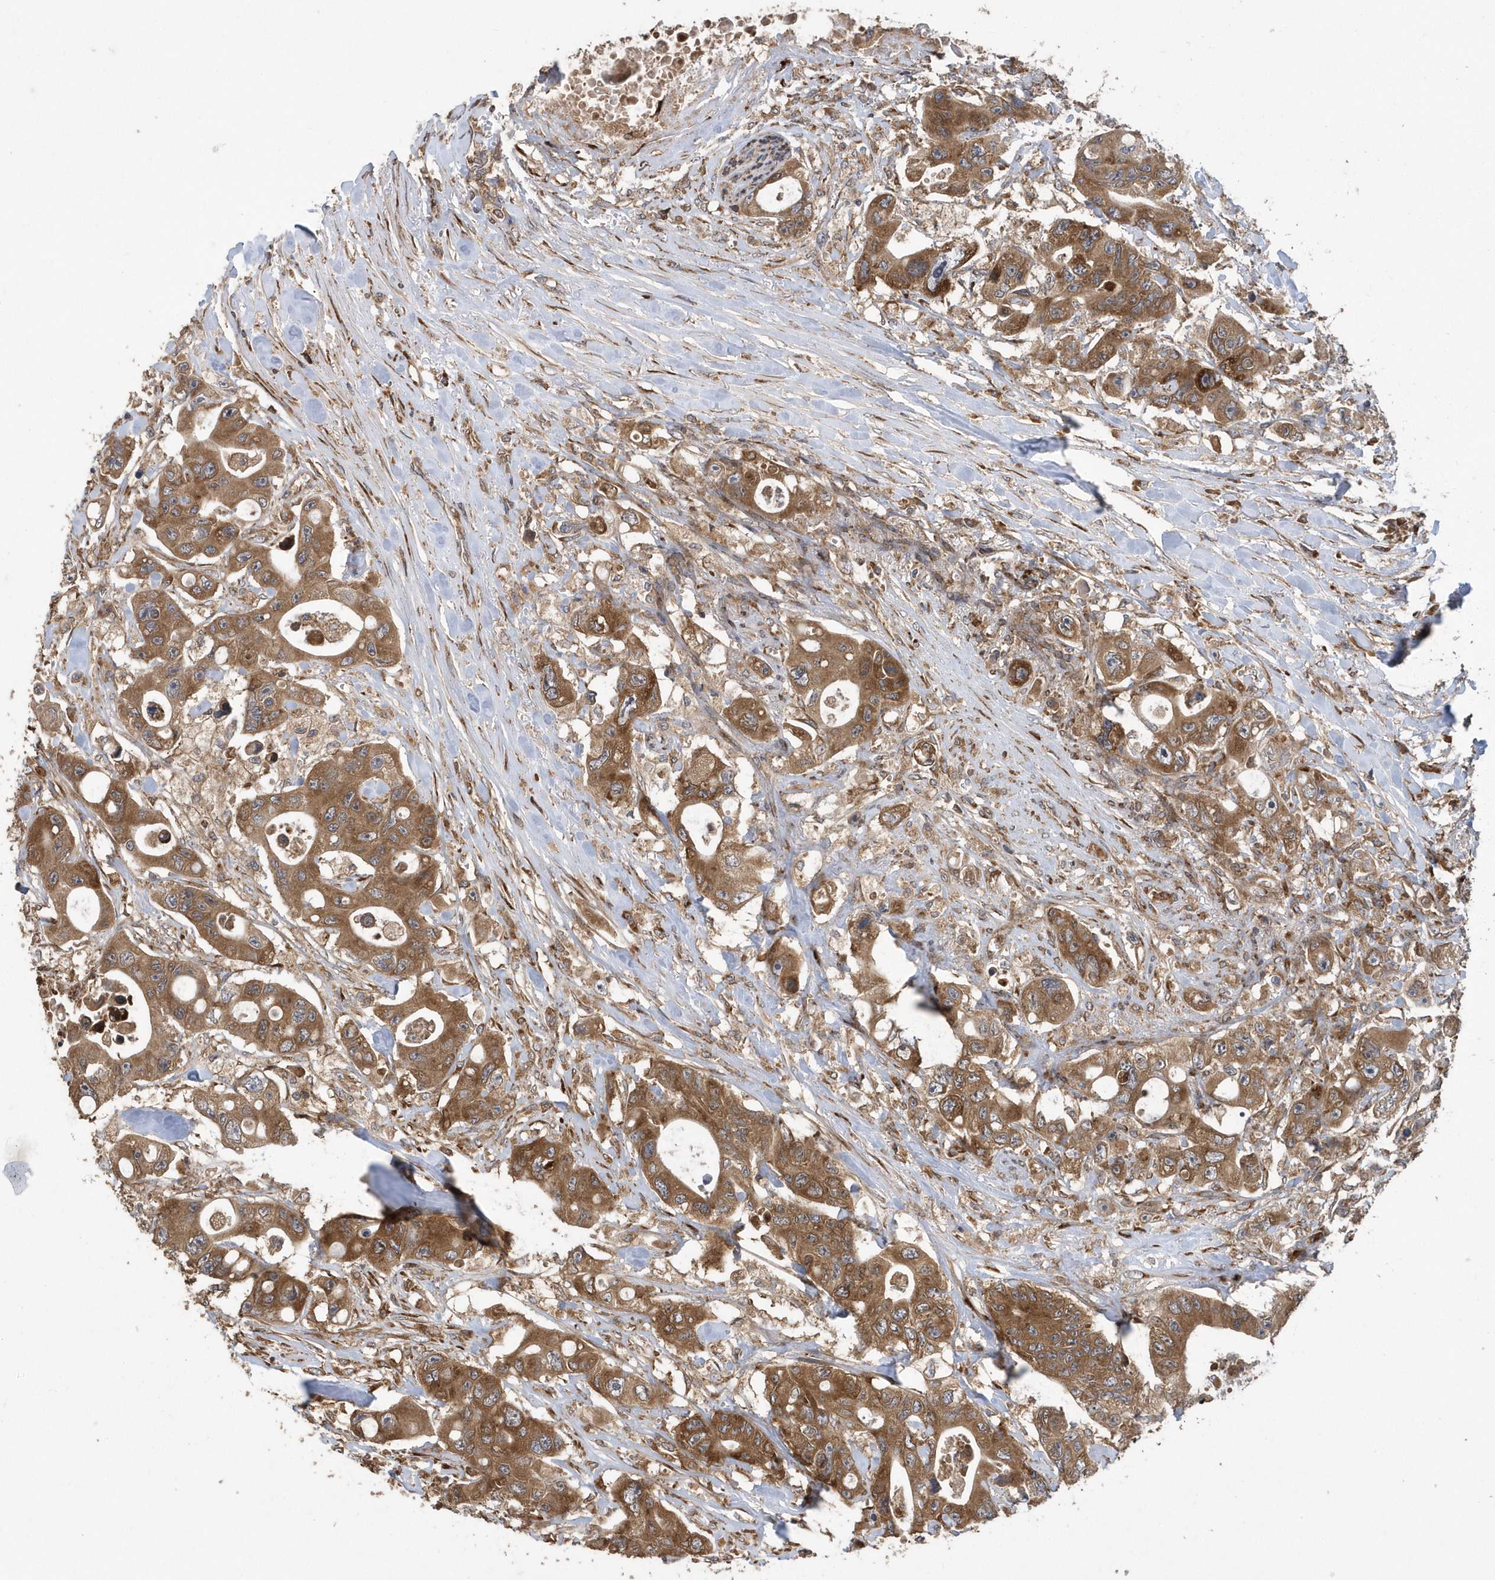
{"staining": {"intensity": "strong", "quantity": ">75%", "location": "cytoplasmic/membranous"}, "tissue": "colorectal cancer", "cell_type": "Tumor cells", "image_type": "cancer", "snomed": [{"axis": "morphology", "description": "Adenocarcinoma, NOS"}, {"axis": "topography", "description": "Colon"}], "caption": "Strong cytoplasmic/membranous expression is seen in about >75% of tumor cells in colorectal cancer (adenocarcinoma). (Brightfield microscopy of DAB IHC at high magnification).", "gene": "WASHC5", "patient": {"sex": "female", "age": 46}}